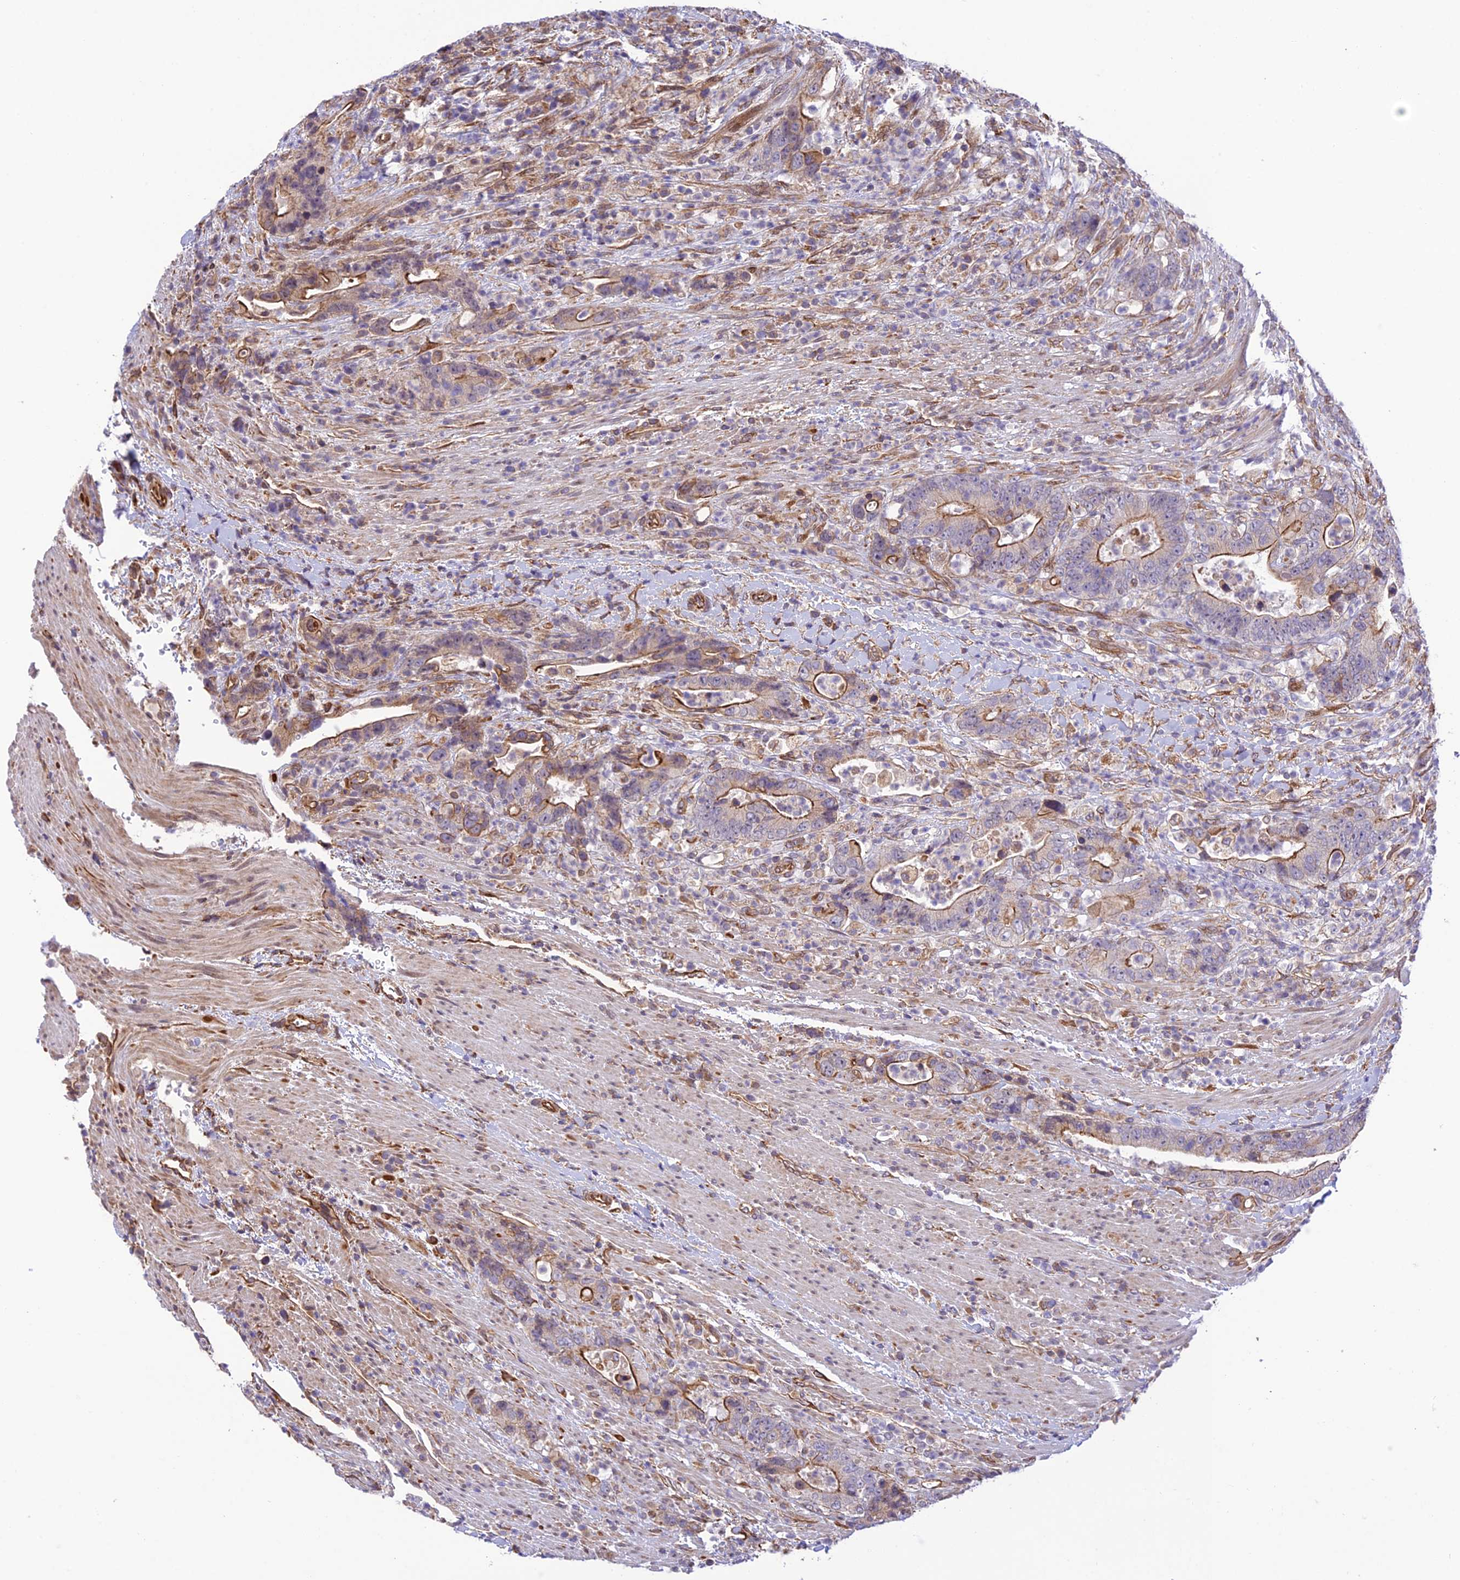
{"staining": {"intensity": "strong", "quantity": "25%-75%", "location": "cytoplasmic/membranous"}, "tissue": "colorectal cancer", "cell_type": "Tumor cells", "image_type": "cancer", "snomed": [{"axis": "morphology", "description": "Adenocarcinoma, NOS"}, {"axis": "topography", "description": "Colon"}], "caption": "Immunohistochemistry micrograph of human colorectal cancer stained for a protein (brown), which reveals high levels of strong cytoplasmic/membranous positivity in approximately 25%-75% of tumor cells.", "gene": "EXOC3L4", "patient": {"sex": "female", "age": 75}}